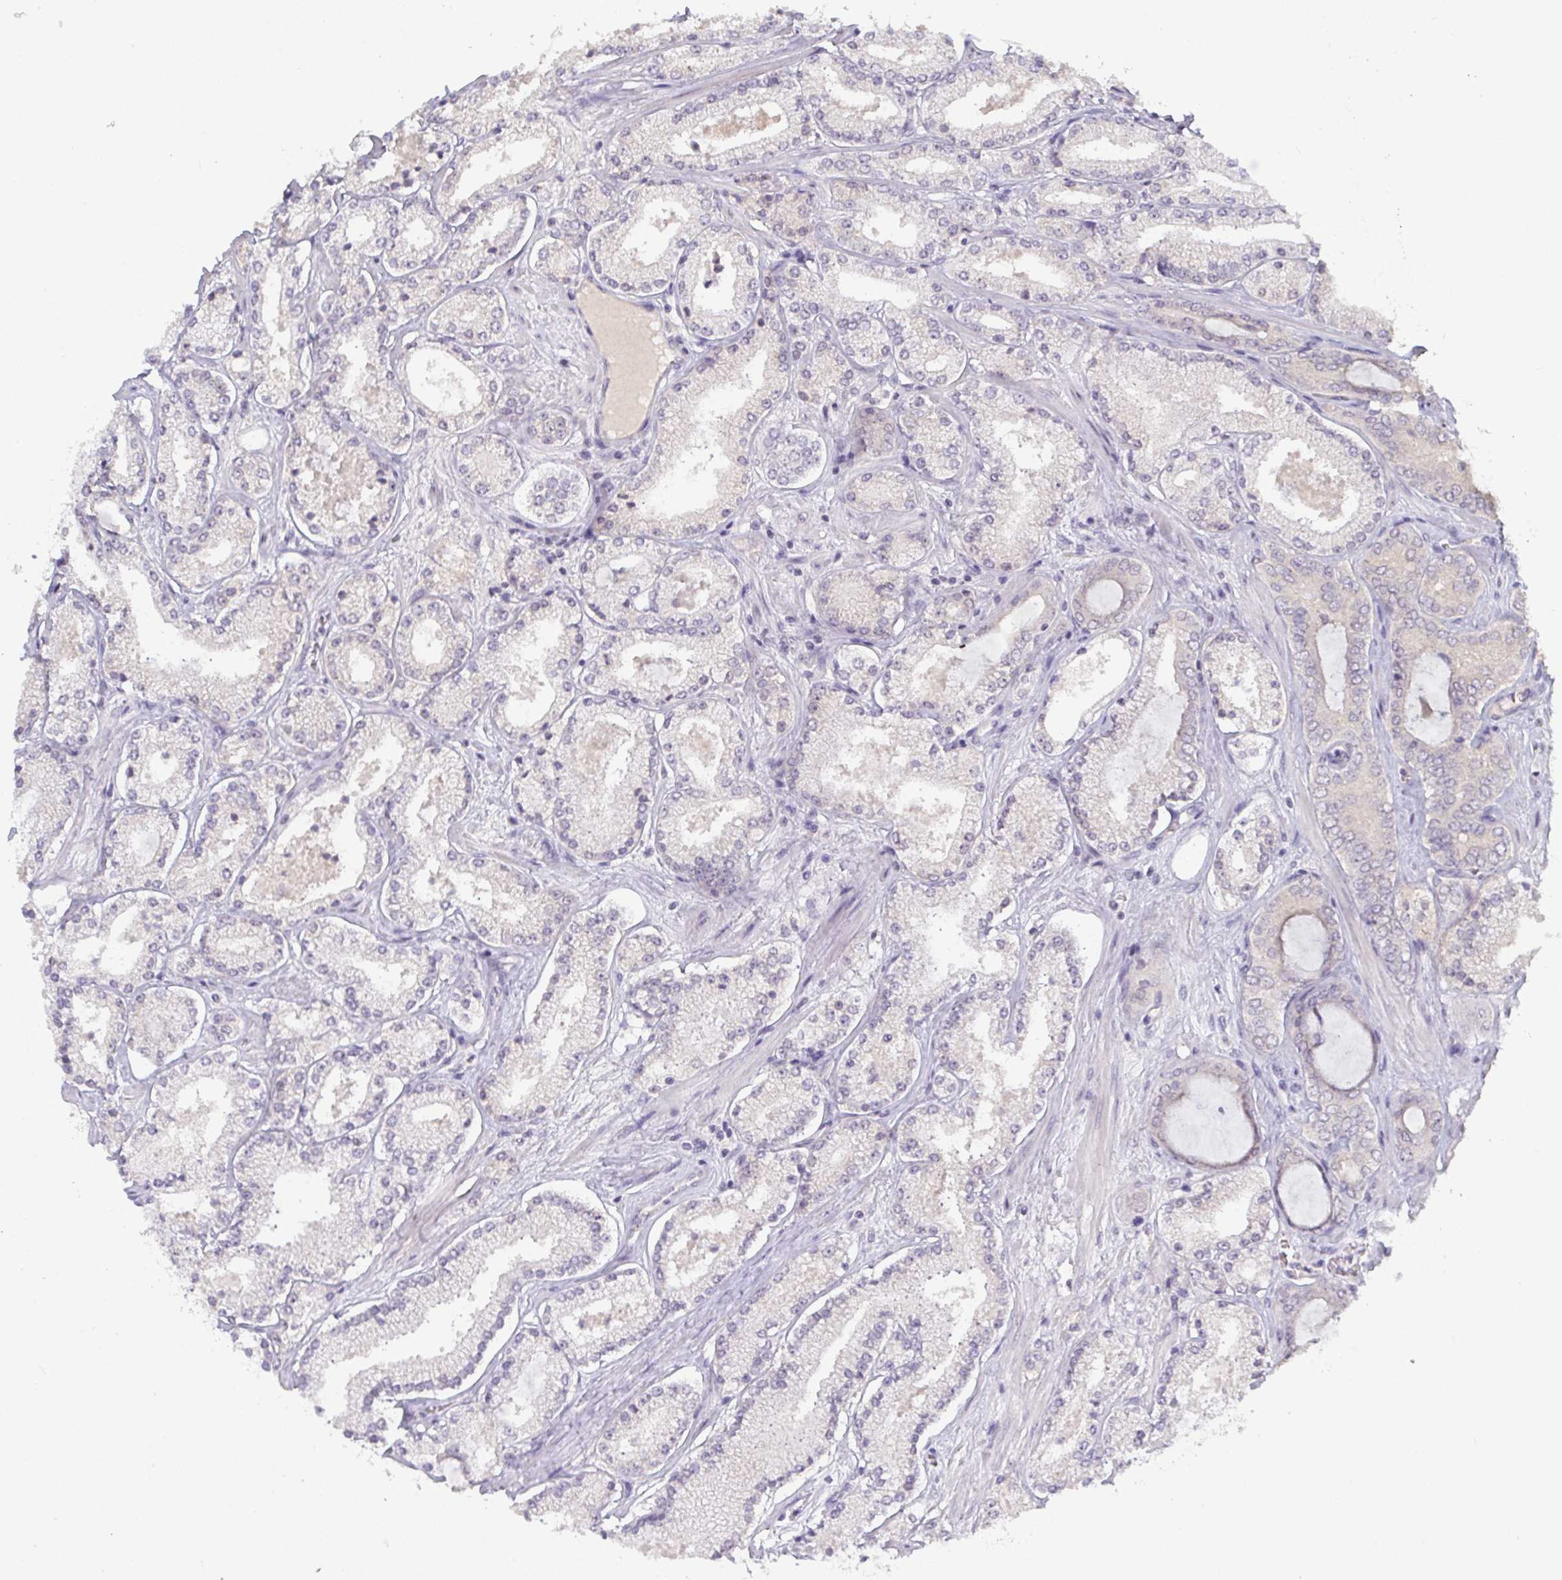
{"staining": {"intensity": "negative", "quantity": "none", "location": "none"}, "tissue": "prostate cancer", "cell_type": "Tumor cells", "image_type": "cancer", "snomed": [{"axis": "morphology", "description": "Adenocarcinoma, High grade"}, {"axis": "topography", "description": "Prostate"}], "caption": "This is an IHC photomicrograph of human high-grade adenocarcinoma (prostate). There is no staining in tumor cells.", "gene": "ZNF784", "patient": {"sex": "male", "age": 63}}